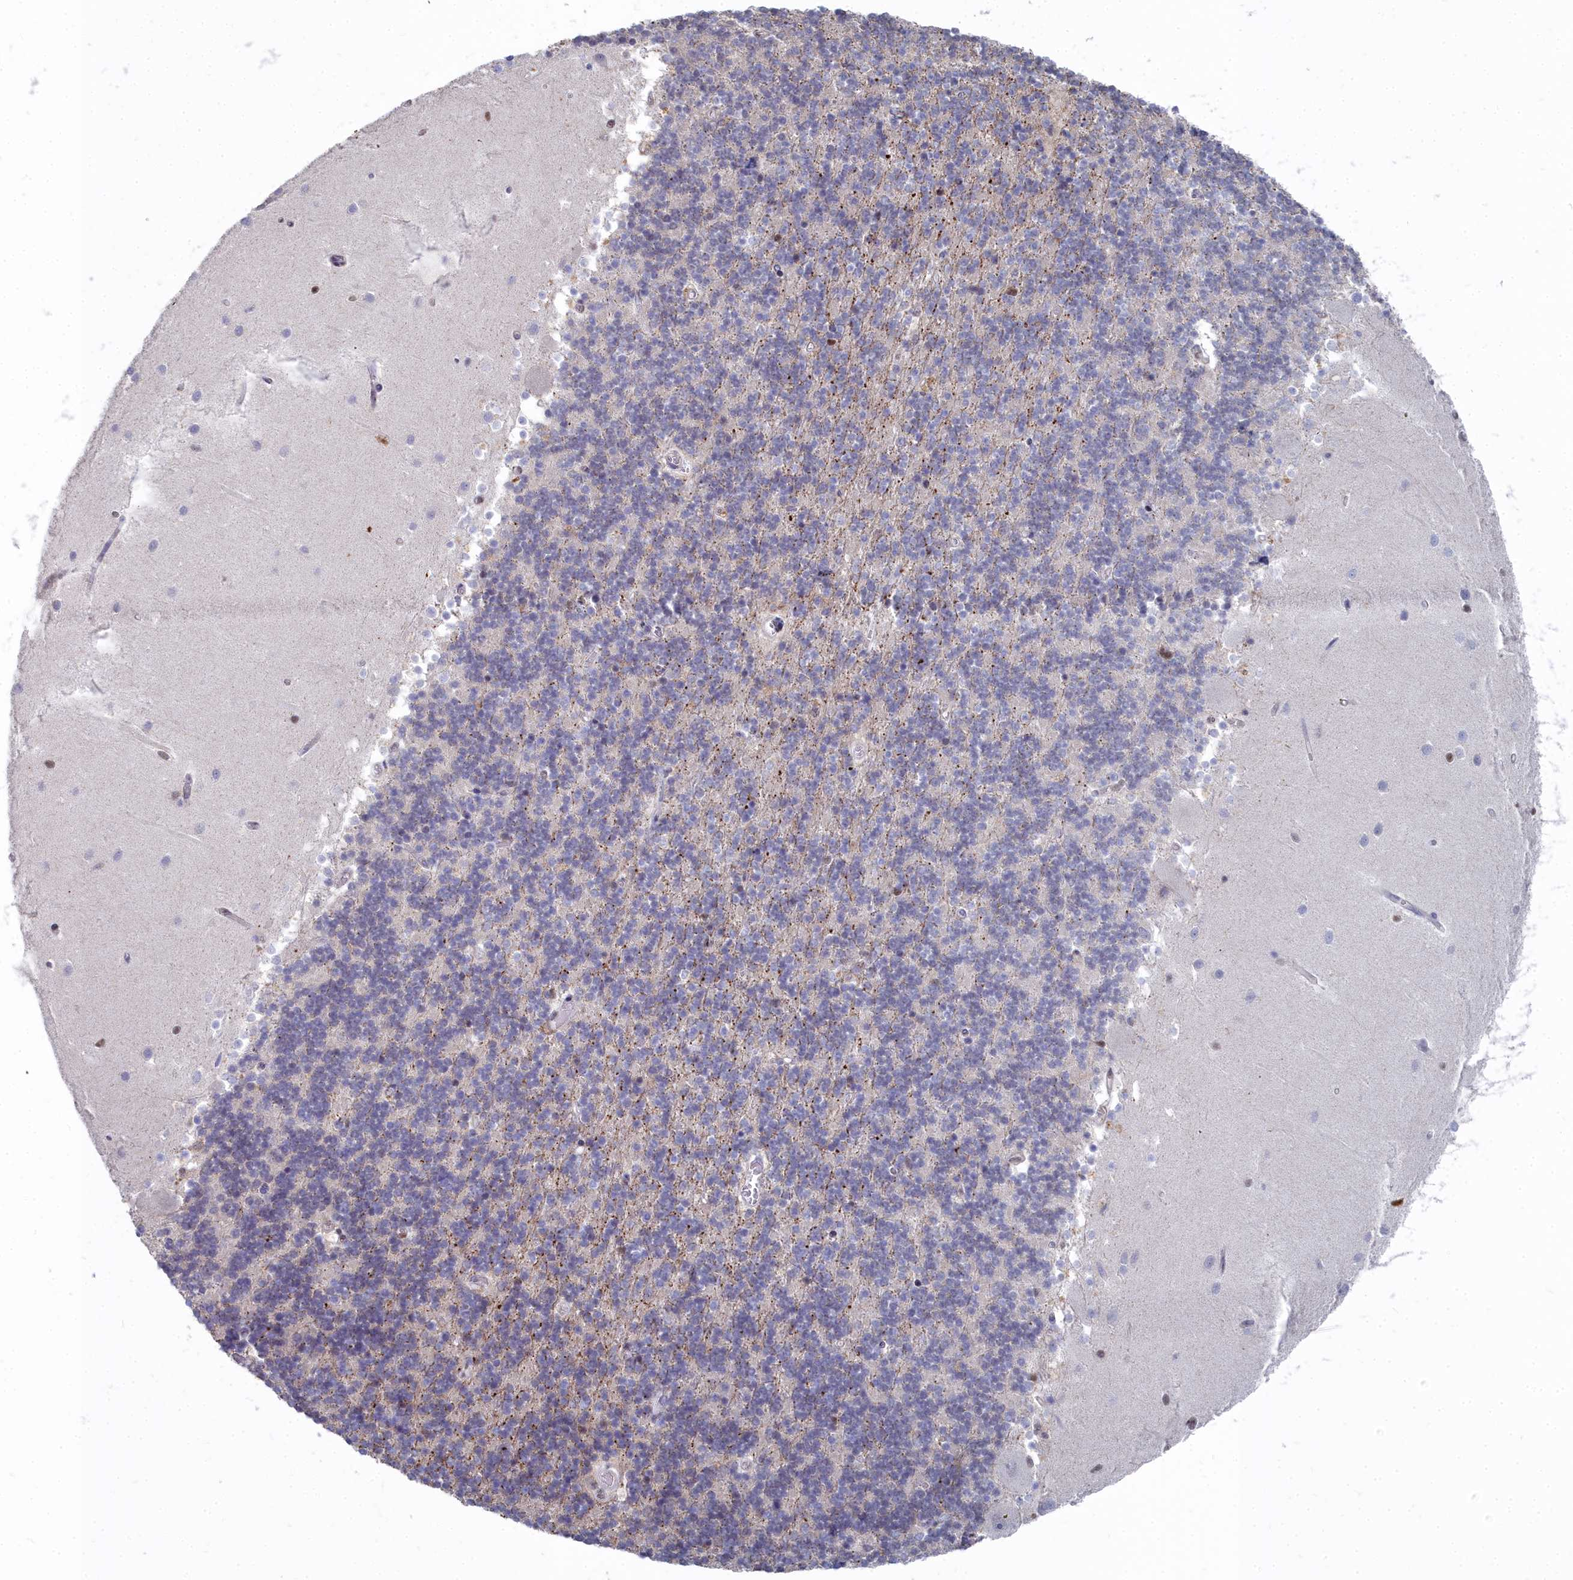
{"staining": {"intensity": "negative", "quantity": "none", "location": "none"}, "tissue": "cerebellum", "cell_type": "Cells in granular layer", "image_type": "normal", "snomed": [{"axis": "morphology", "description": "Normal tissue, NOS"}, {"axis": "topography", "description": "Cerebellum"}], "caption": "Cells in granular layer show no significant staining in unremarkable cerebellum. (DAB (3,3'-diaminobenzidine) immunohistochemistry with hematoxylin counter stain).", "gene": "RPS27A", "patient": {"sex": "male", "age": 54}}